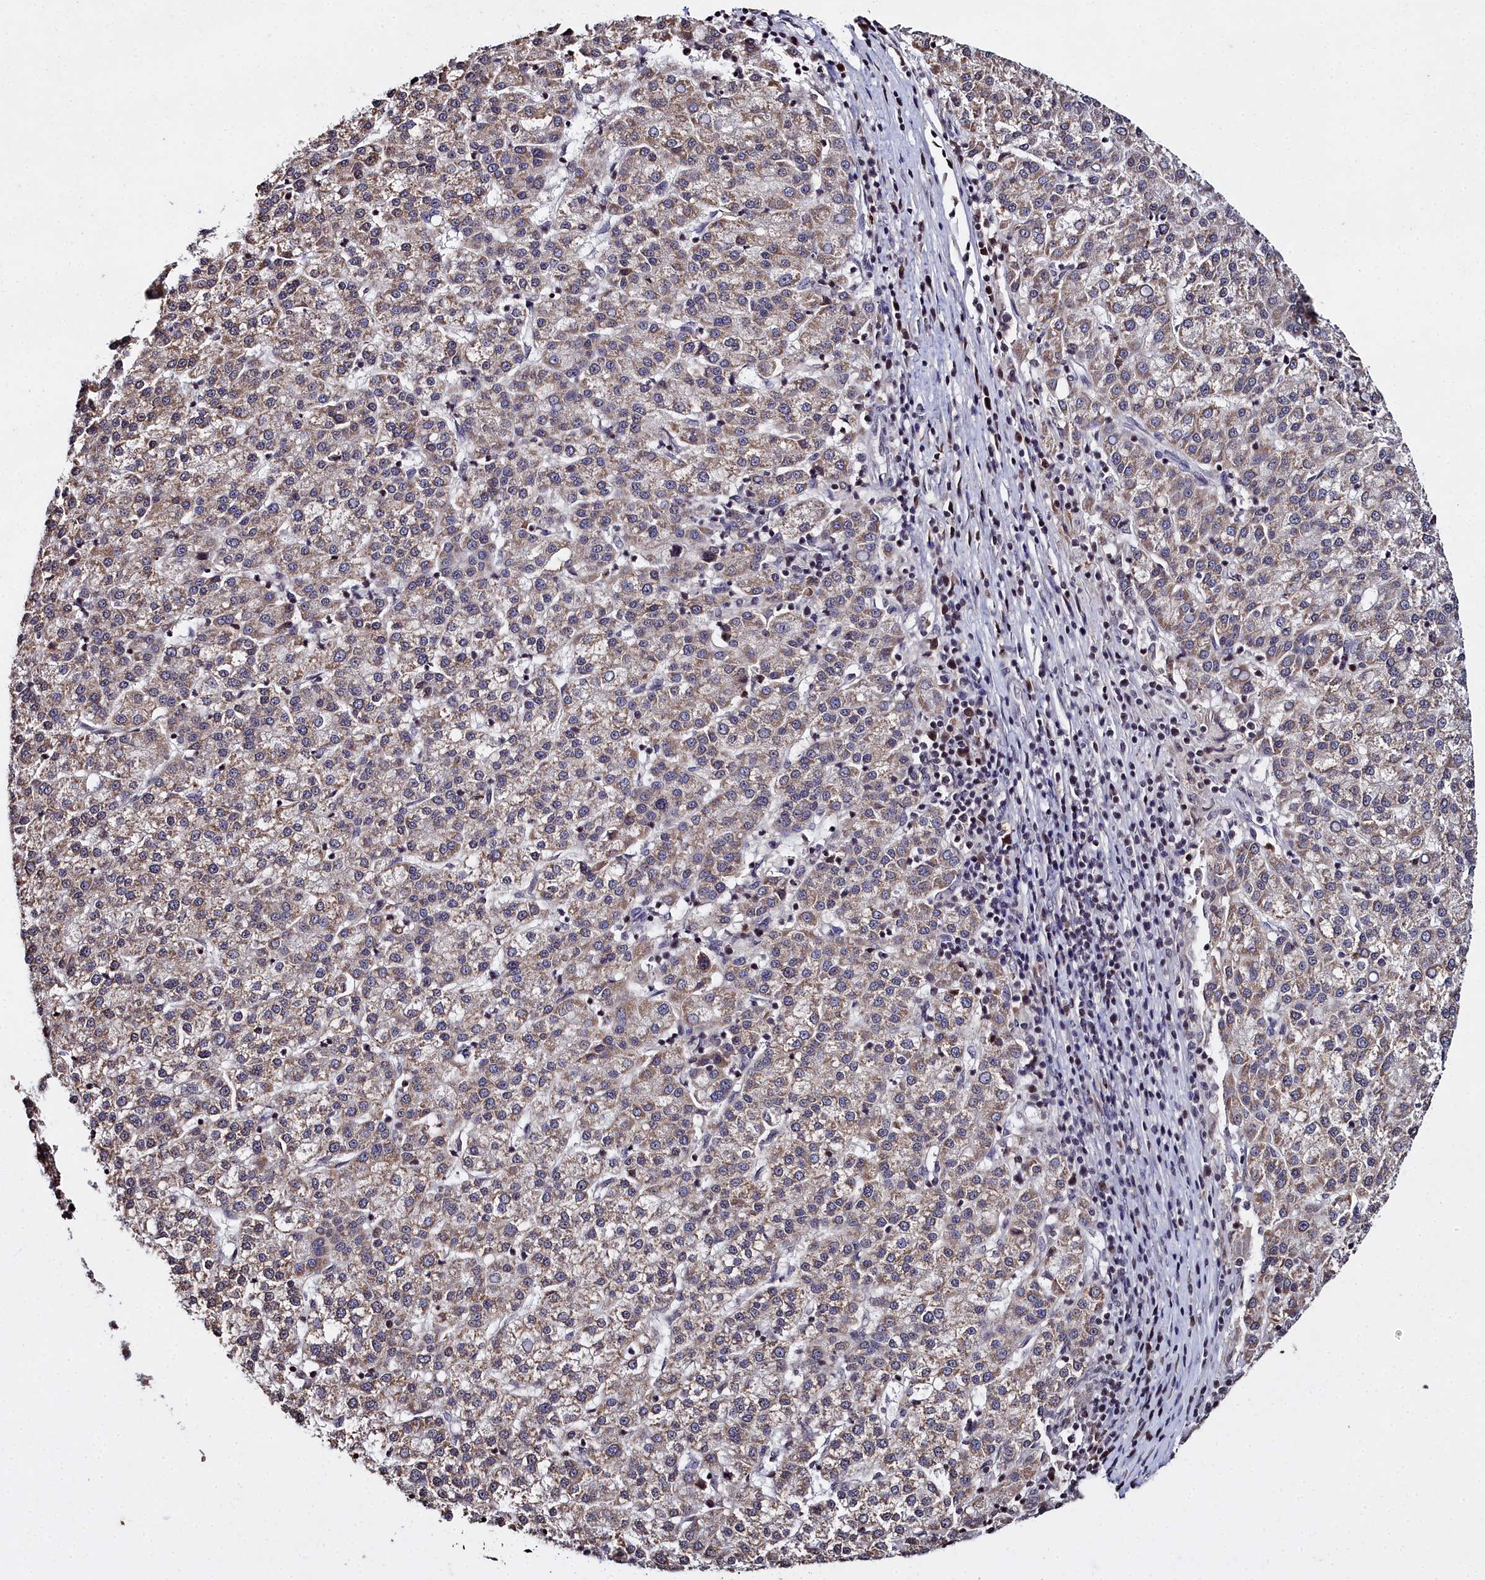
{"staining": {"intensity": "moderate", "quantity": ">75%", "location": "cytoplasmic/membranous"}, "tissue": "liver cancer", "cell_type": "Tumor cells", "image_type": "cancer", "snomed": [{"axis": "morphology", "description": "Carcinoma, Hepatocellular, NOS"}, {"axis": "topography", "description": "Liver"}], "caption": "Hepatocellular carcinoma (liver) stained for a protein demonstrates moderate cytoplasmic/membranous positivity in tumor cells.", "gene": "FZD4", "patient": {"sex": "female", "age": 58}}